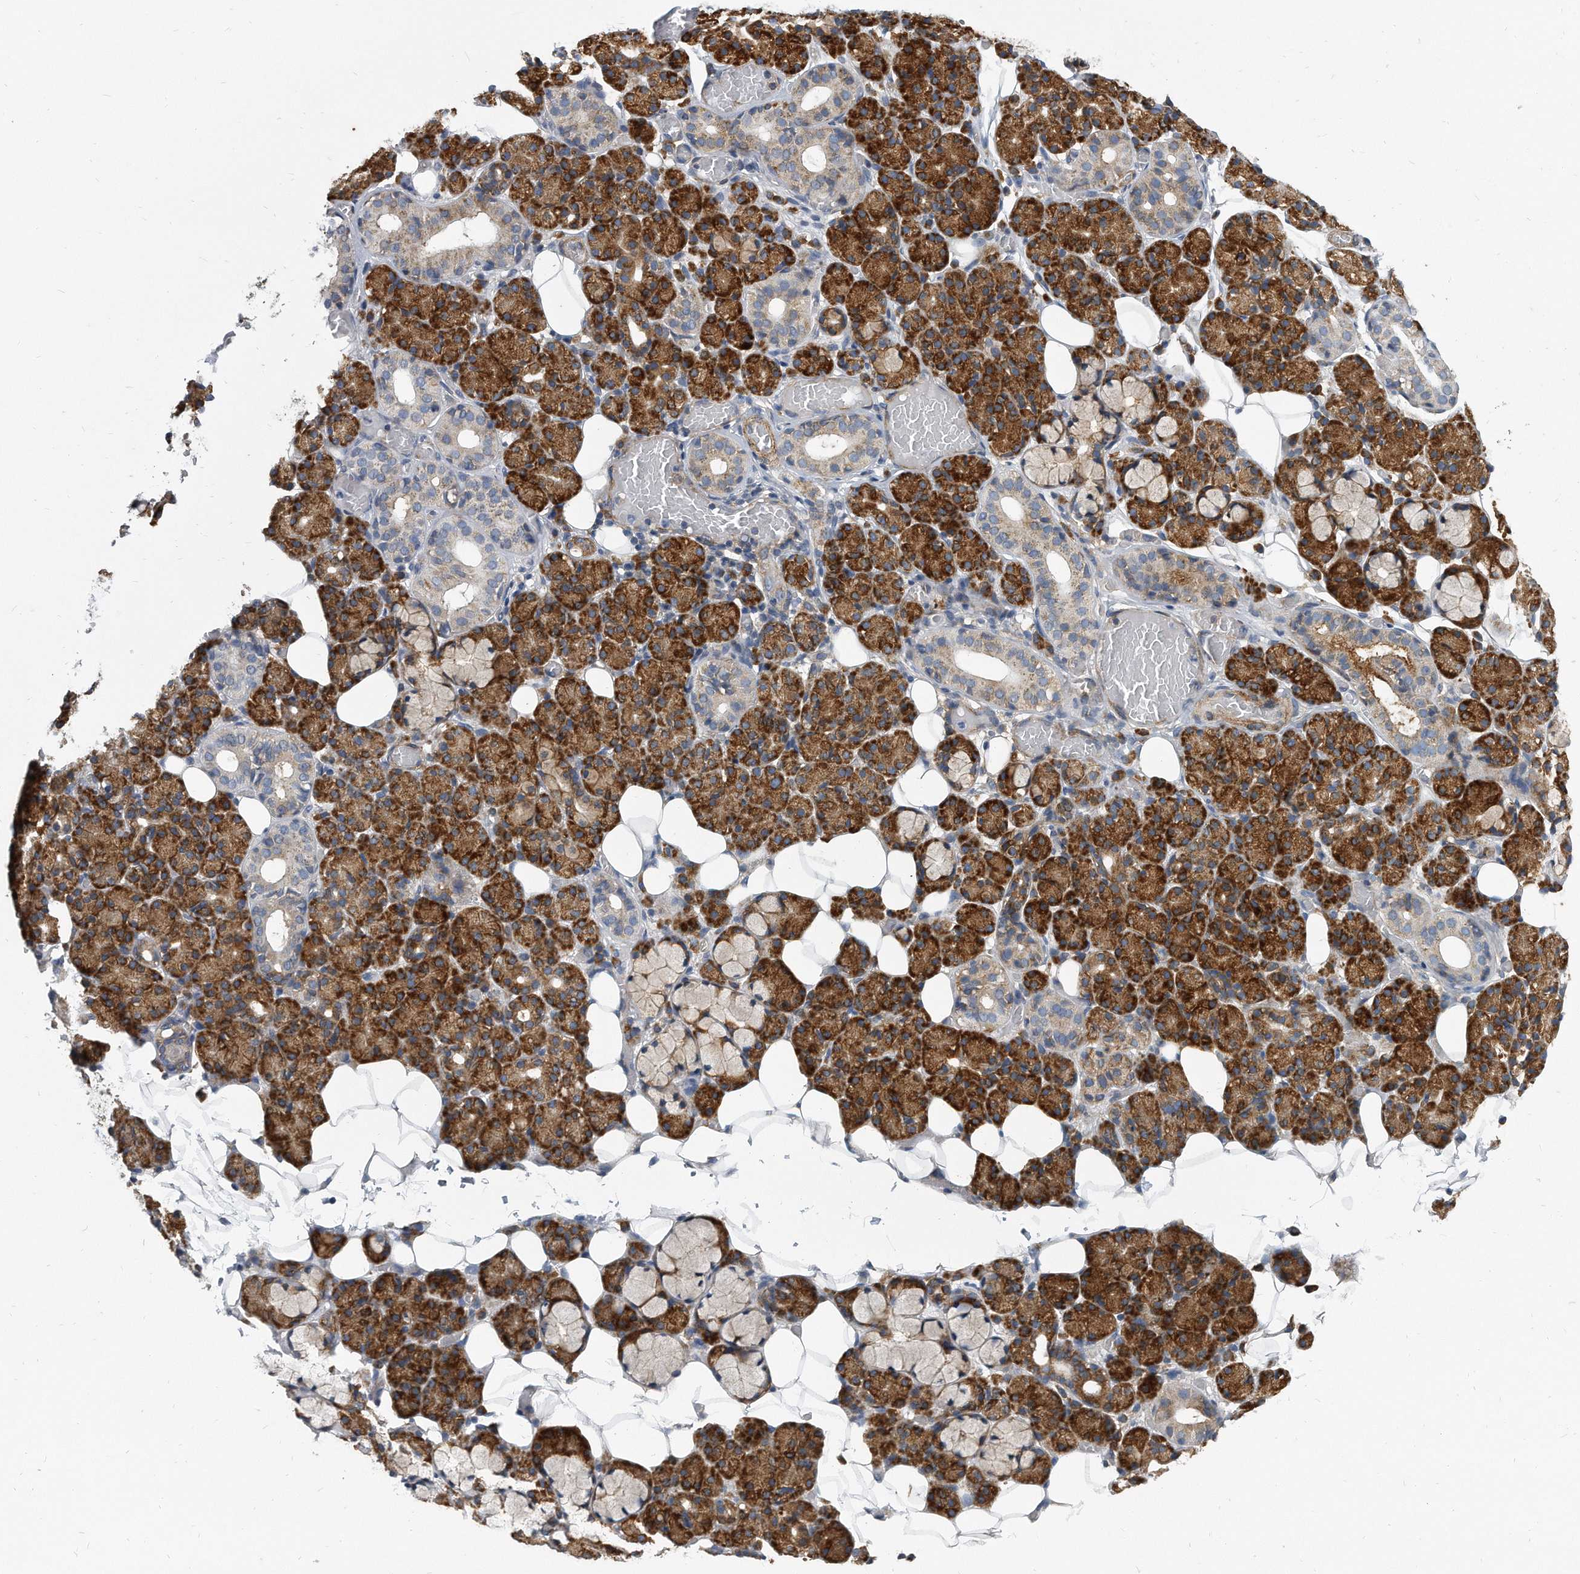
{"staining": {"intensity": "strong", "quantity": "25%-75%", "location": "cytoplasmic/membranous"}, "tissue": "salivary gland", "cell_type": "Glandular cells", "image_type": "normal", "snomed": [{"axis": "morphology", "description": "Normal tissue, NOS"}, {"axis": "topography", "description": "Salivary gland"}], "caption": "Immunohistochemical staining of benign human salivary gland shows high levels of strong cytoplasmic/membranous expression in about 25%-75% of glandular cells. The staining was performed using DAB (3,3'-diaminobenzidine), with brown indicating positive protein expression. Nuclei are stained blue with hematoxylin.", "gene": "EIF2B4", "patient": {"sex": "male", "age": 63}}